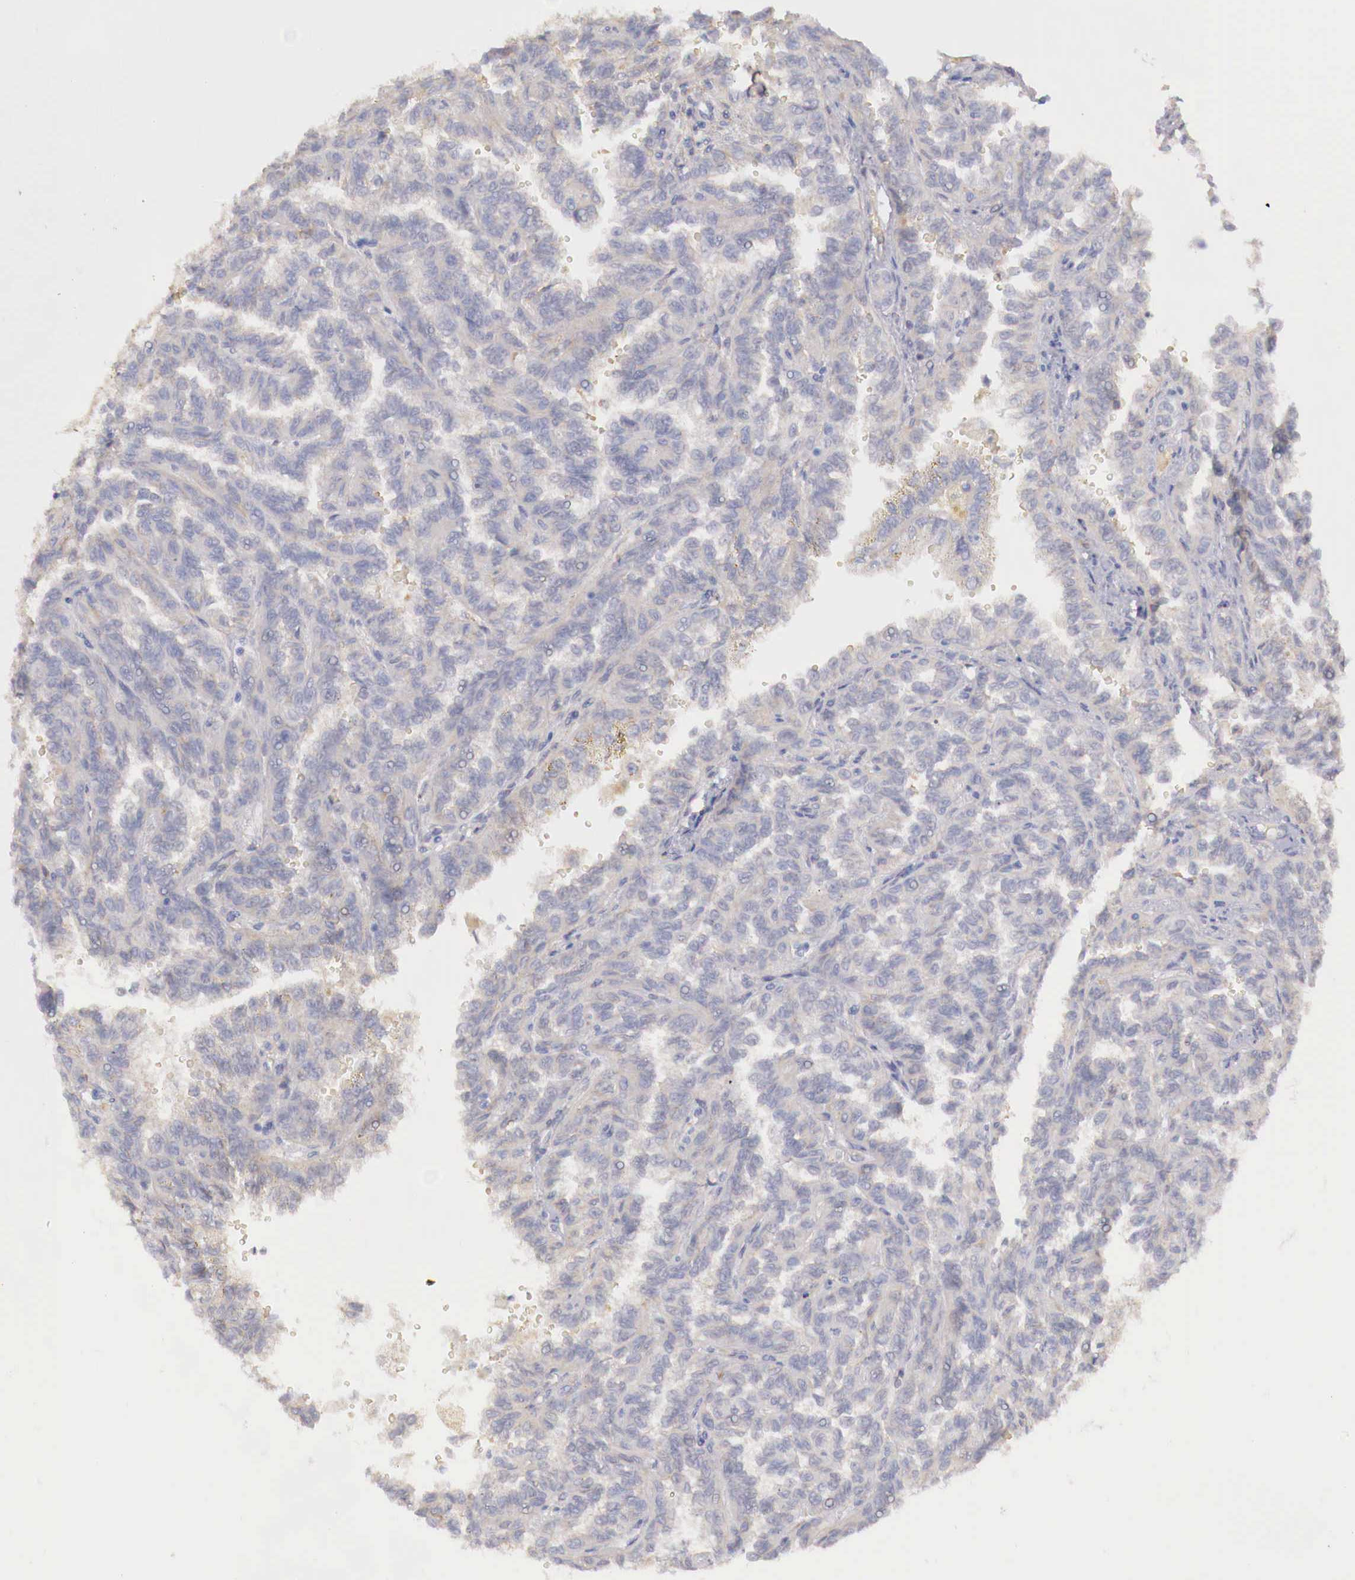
{"staining": {"intensity": "negative", "quantity": "none", "location": "none"}, "tissue": "renal cancer", "cell_type": "Tumor cells", "image_type": "cancer", "snomed": [{"axis": "morphology", "description": "Inflammation, NOS"}, {"axis": "morphology", "description": "Adenocarcinoma, NOS"}, {"axis": "topography", "description": "Kidney"}], "caption": "This is an immunohistochemistry image of renal cancer (adenocarcinoma). There is no positivity in tumor cells.", "gene": "KLHDC7B", "patient": {"sex": "male", "age": 68}}